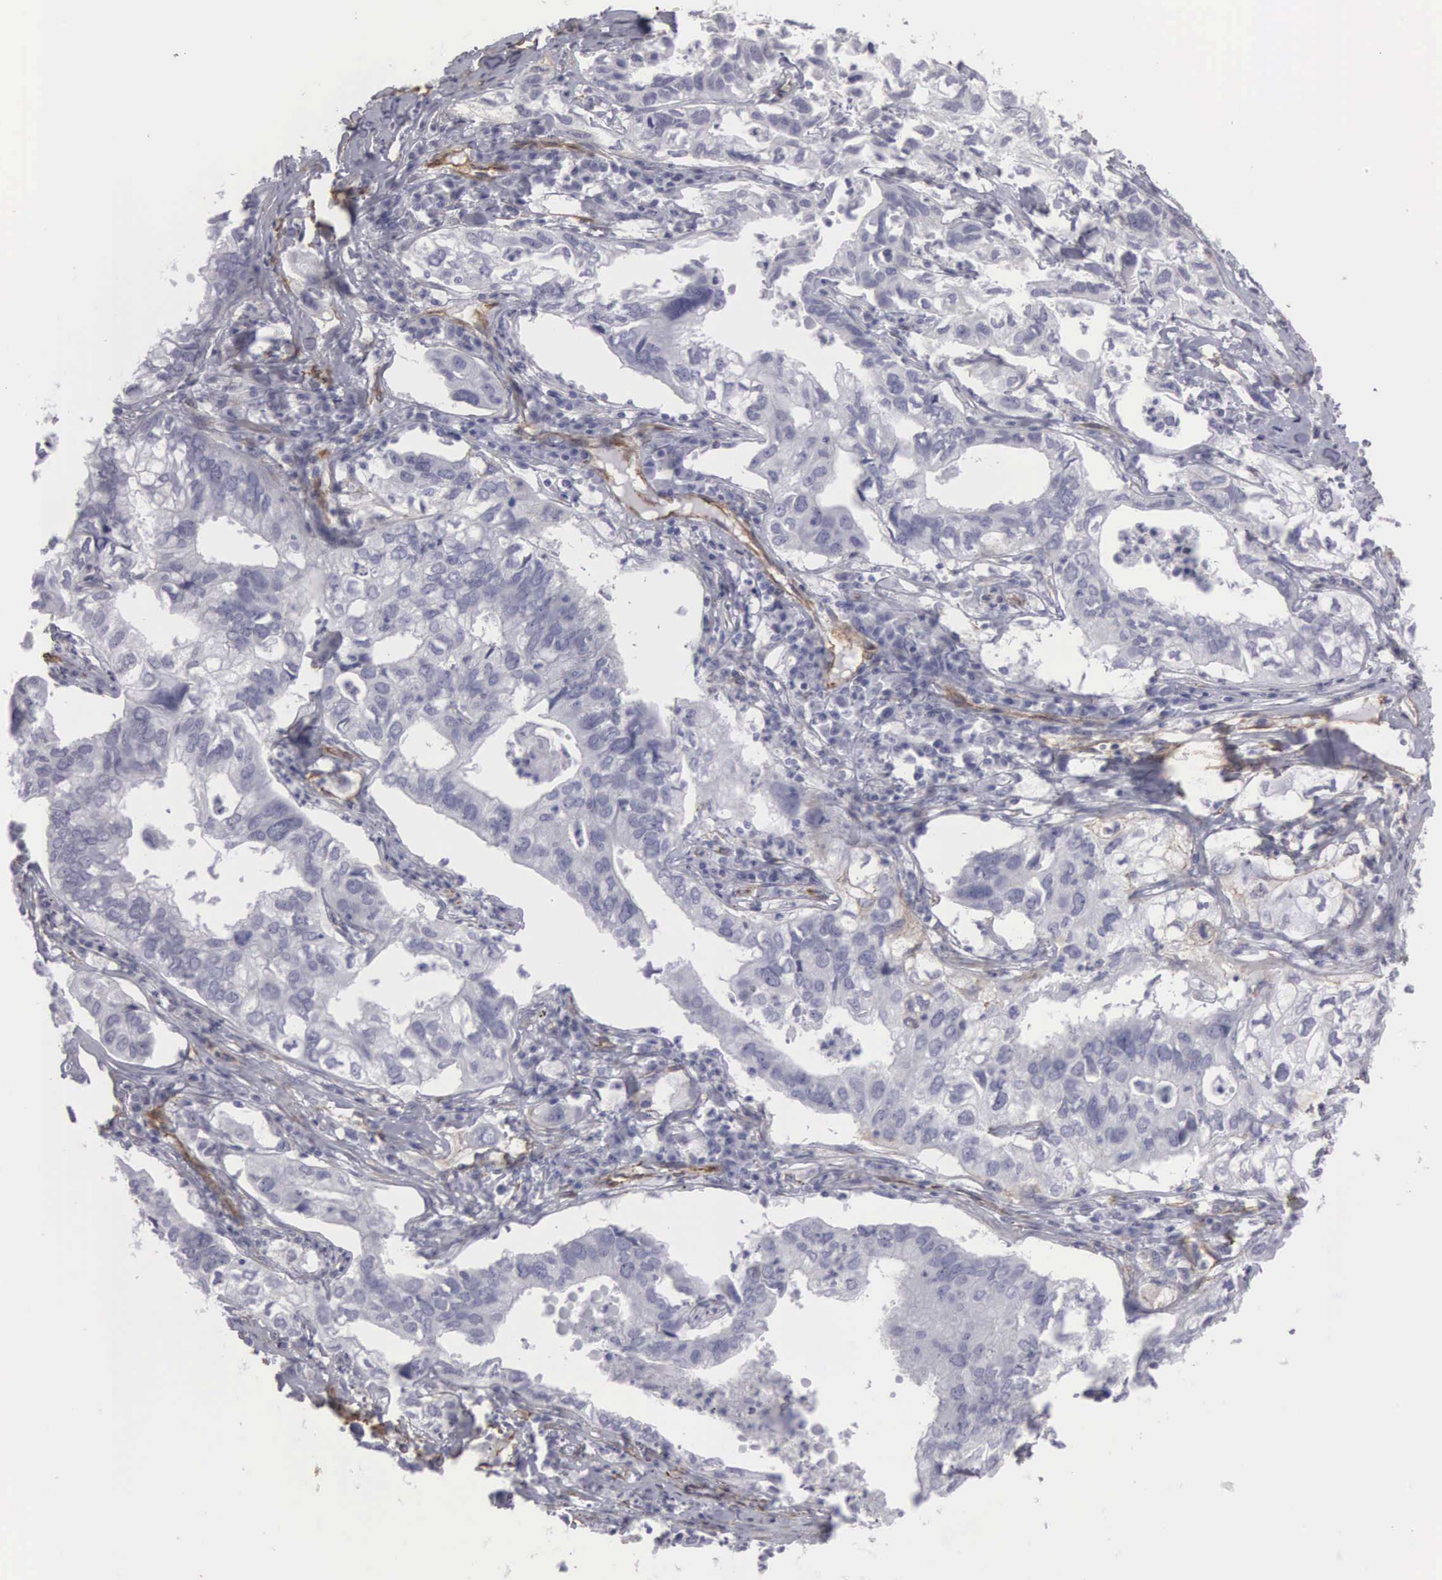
{"staining": {"intensity": "negative", "quantity": "none", "location": "none"}, "tissue": "lung cancer", "cell_type": "Tumor cells", "image_type": "cancer", "snomed": [{"axis": "morphology", "description": "Adenocarcinoma, NOS"}, {"axis": "topography", "description": "Lung"}], "caption": "Lung cancer (adenocarcinoma) stained for a protein using immunohistochemistry displays no staining tumor cells.", "gene": "MAGEB10", "patient": {"sex": "male", "age": 48}}